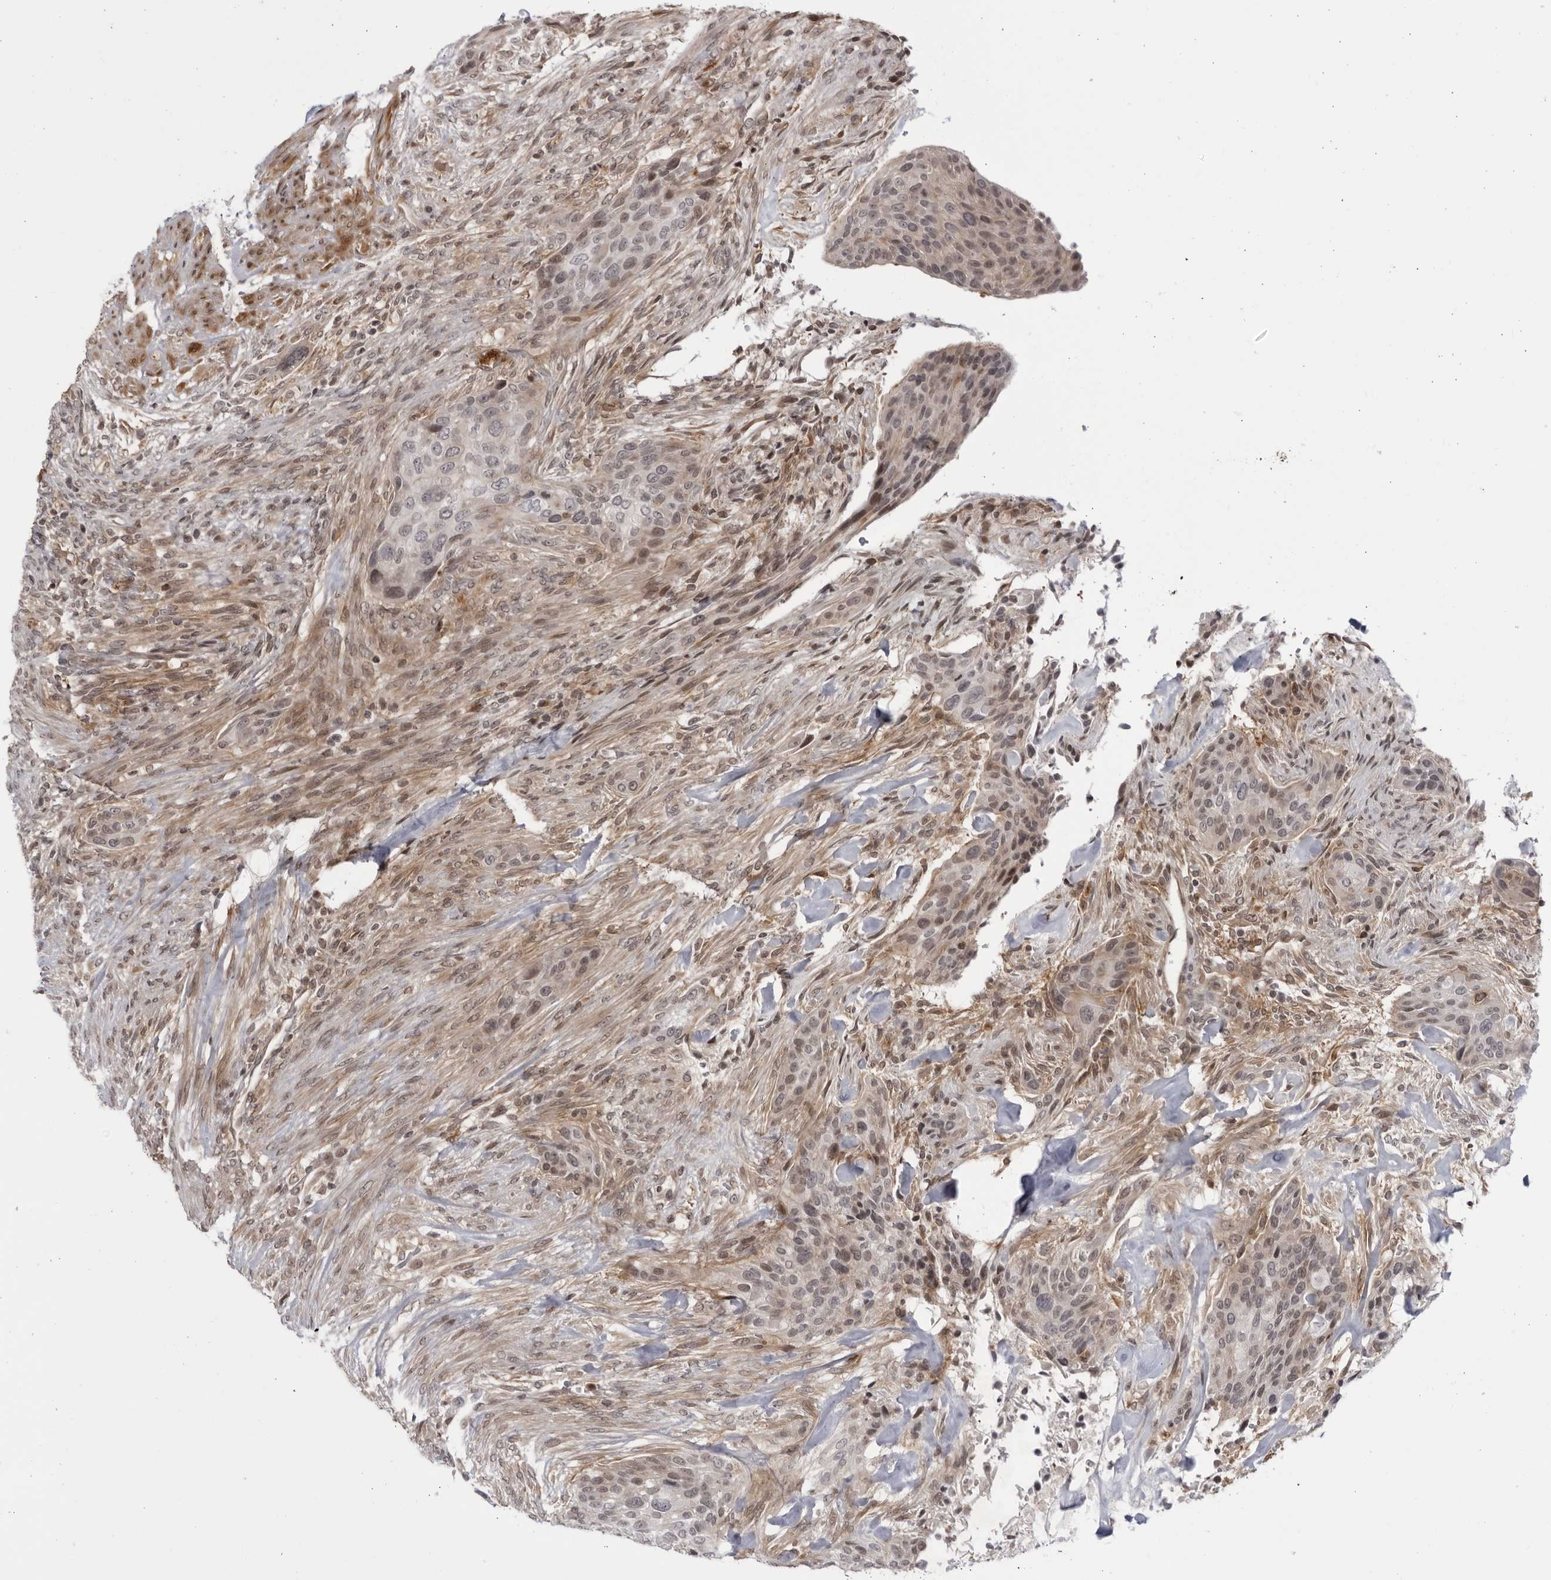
{"staining": {"intensity": "negative", "quantity": "none", "location": "none"}, "tissue": "urothelial cancer", "cell_type": "Tumor cells", "image_type": "cancer", "snomed": [{"axis": "morphology", "description": "Urothelial carcinoma, High grade"}, {"axis": "topography", "description": "Urinary bladder"}], "caption": "Immunohistochemistry (IHC) of urothelial cancer displays no staining in tumor cells.", "gene": "DTL", "patient": {"sex": "male", "age": 35}}